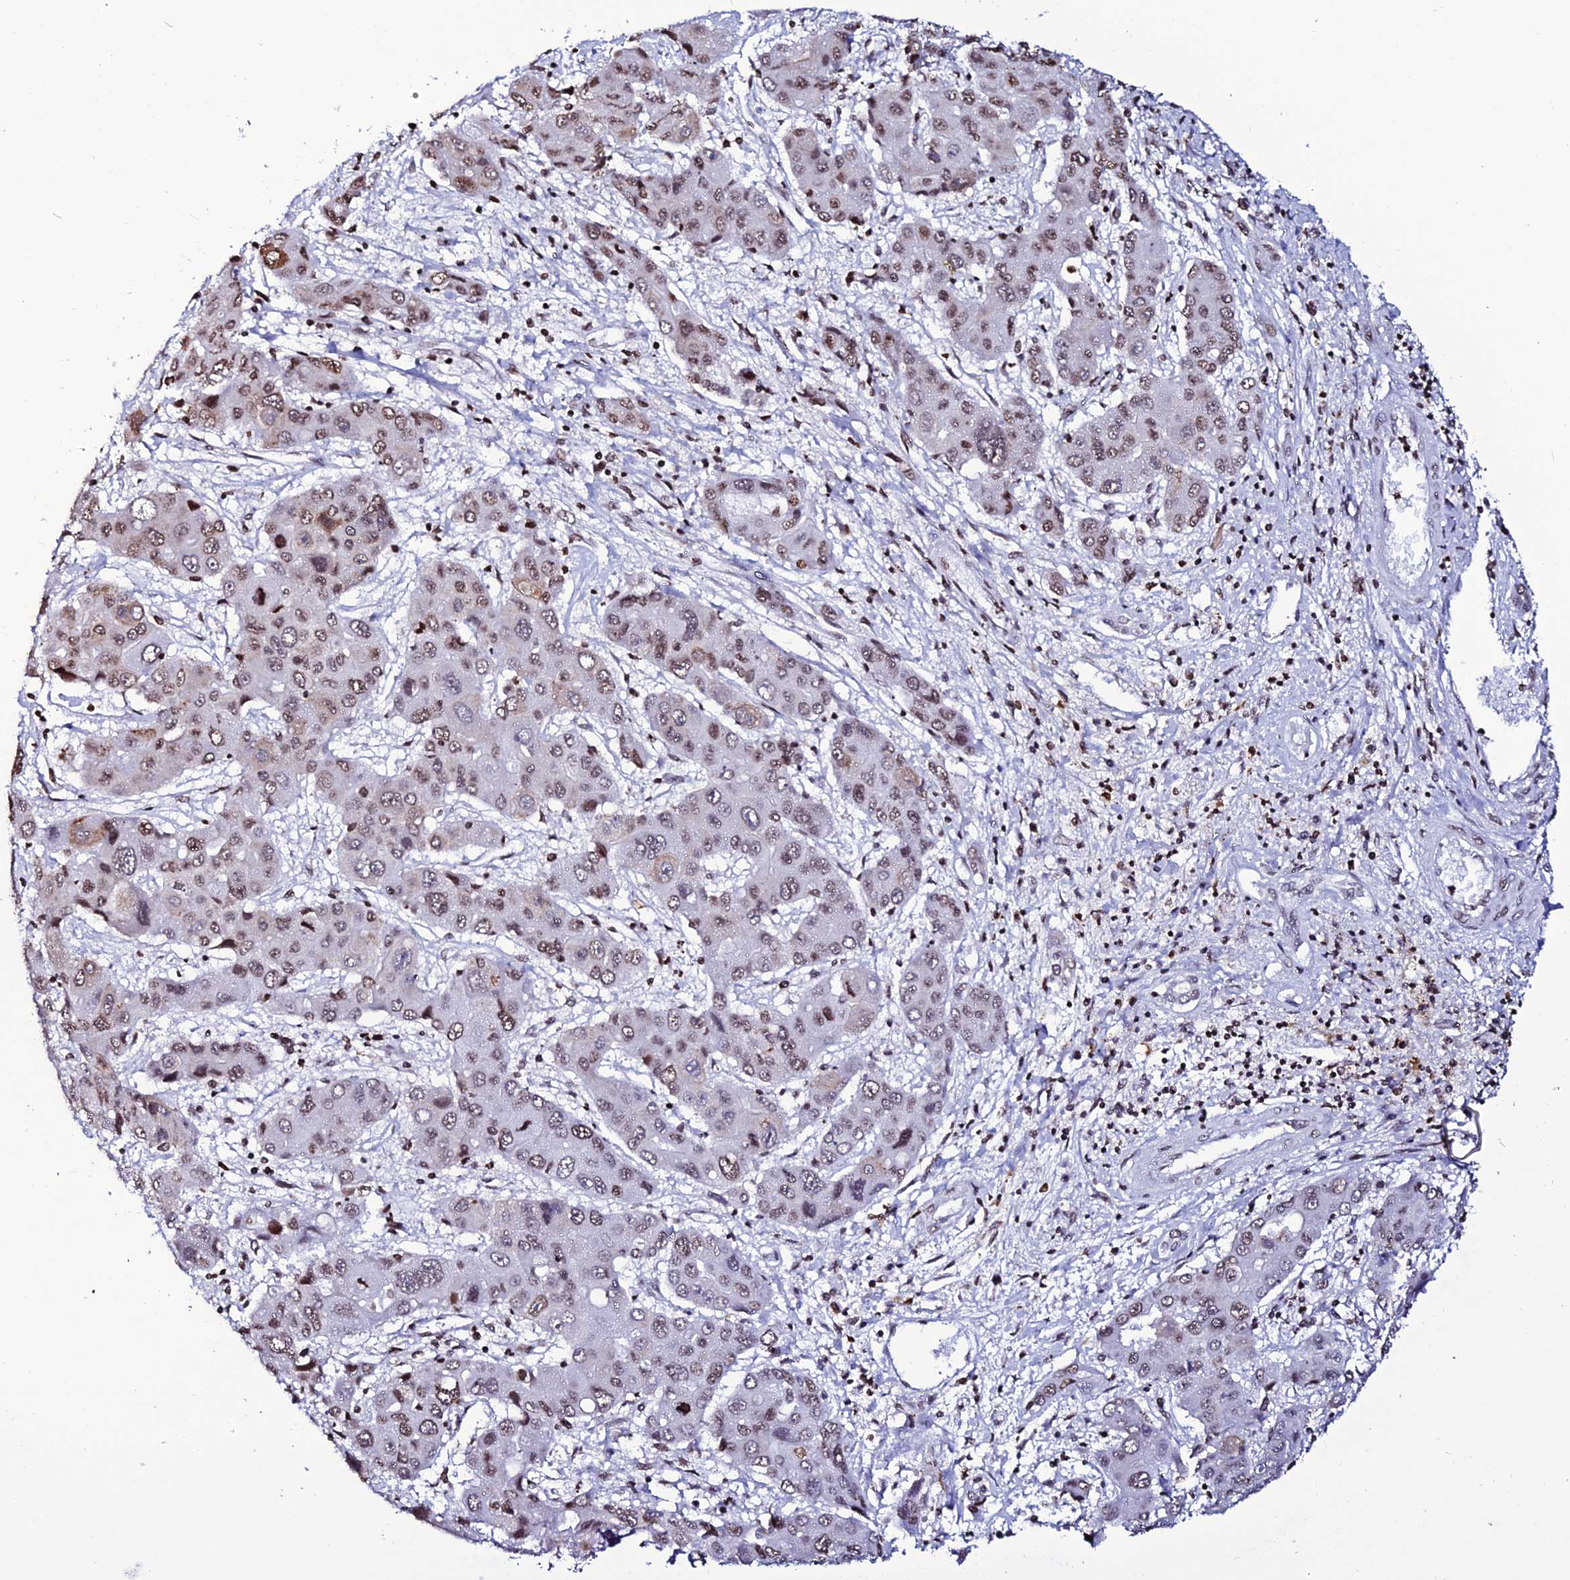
{"staining": {"intensity": "moderate", "quantity": ">75%", "location": "nuclear"}, "tissue": "liver cancer", "cell_type": "Tumor cells", "image_type": "cancer", "snomed": [{"axis": "morphology", "description": "Cholangiocarcinoma"}, {"axis": "topography", "description": "Liver"}], "caption": "Cholangiocarcinoma (liver) tissue reveals moderate nuclear staining in approximately >75% of tumor cells, visualized by immunohistochemistry.", "gene": "MACROH2A2", "patient": {"sex": "male", "age": 67}}